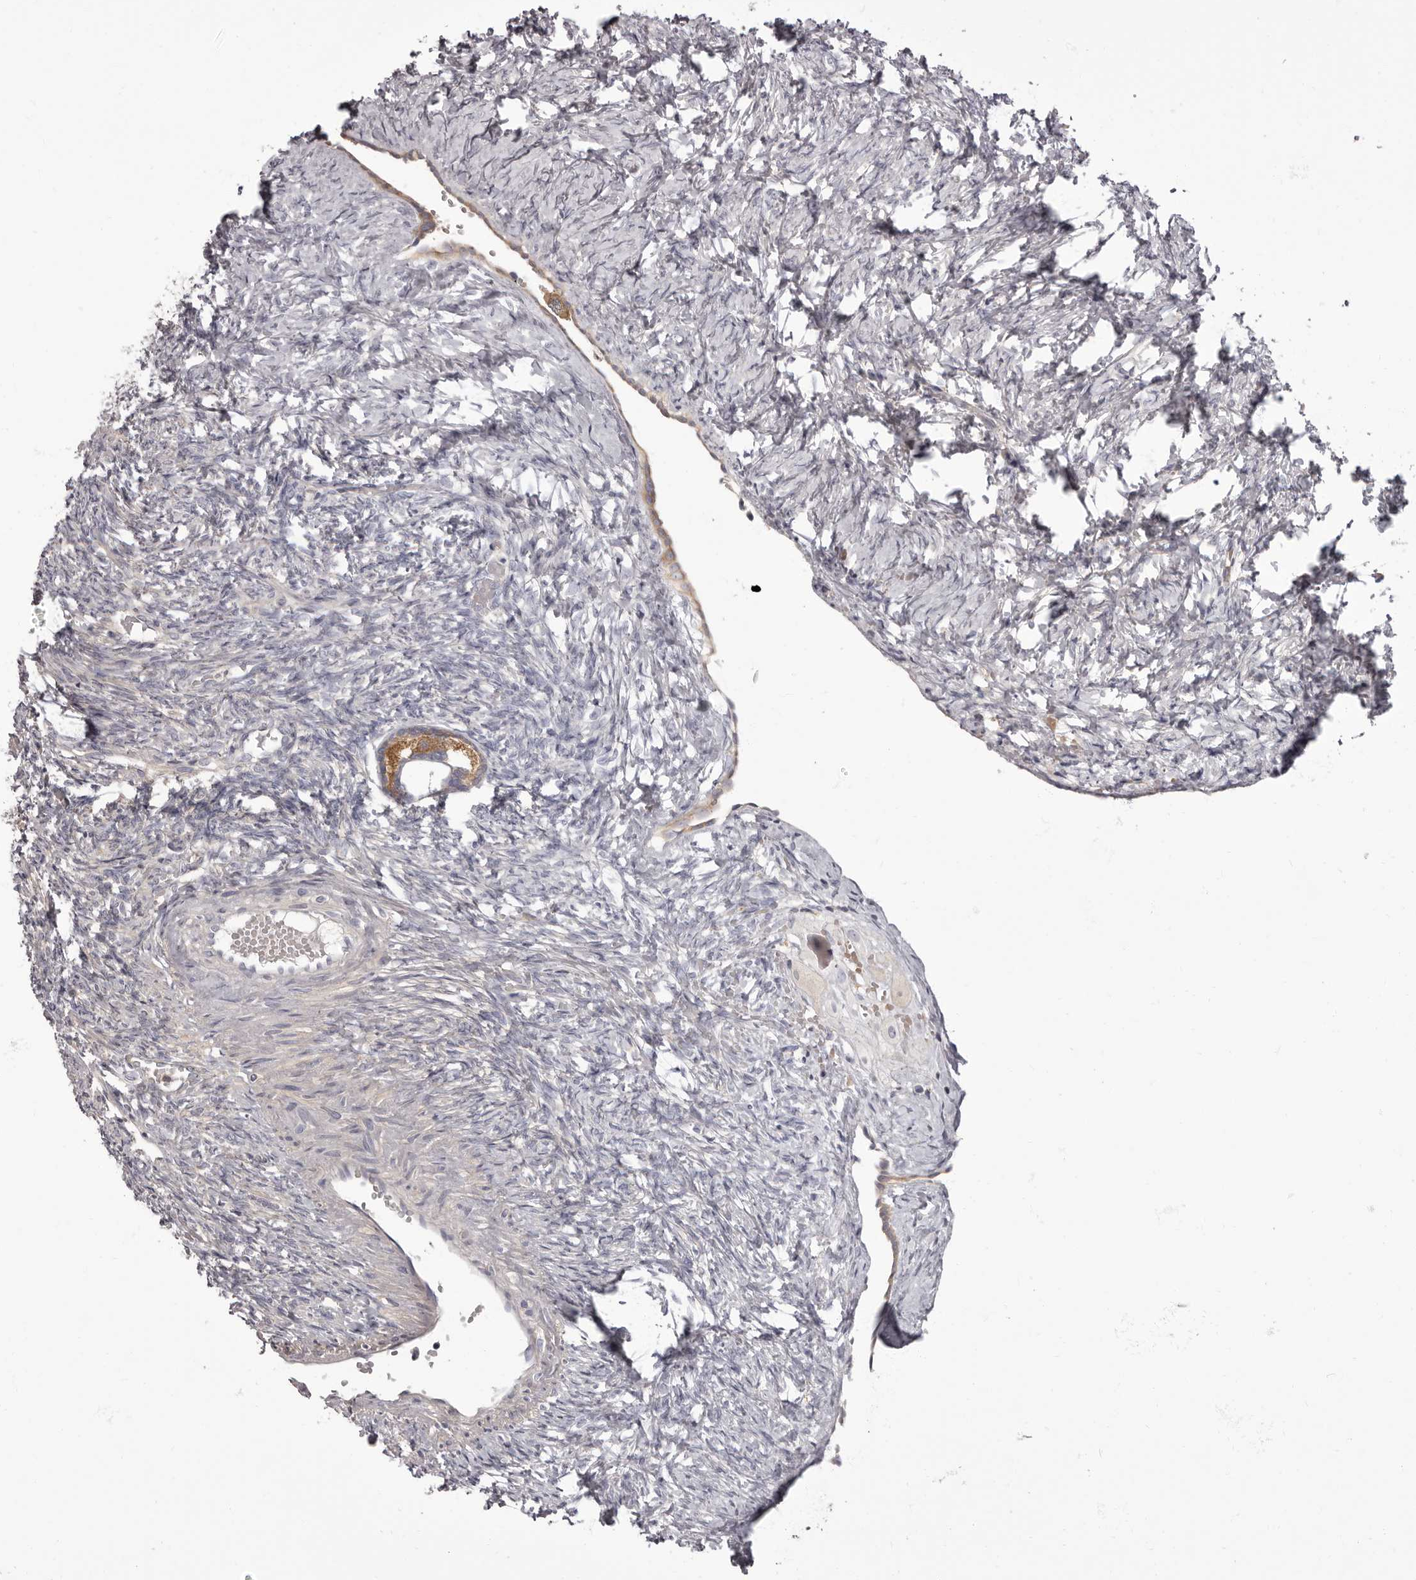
{"staining": {"intensity": "moderate", "quantity": ">75%", "location": "cytoplasmic/membranous"}, "tissue": "ovary", "cell_type": "Follicle cells", "image_type": "normal", "snomed": [{"axis": "morphology", "description": "Normal tissue, NOS"}, {"axis": "topography", "description": "Ovary"}], "caption": "IHC of normal human ovary displays medium levels of moderate cytoplasmic/membranous staining in approximately >75% of follicle cells. The staining was performed using DAB to visualize the protein expression in brown, while the nuclei were stained in blue with hematoxylin (Magnification: 20x).", "gene": "APEH", "patient": {"sex": "female", "age": 41}}